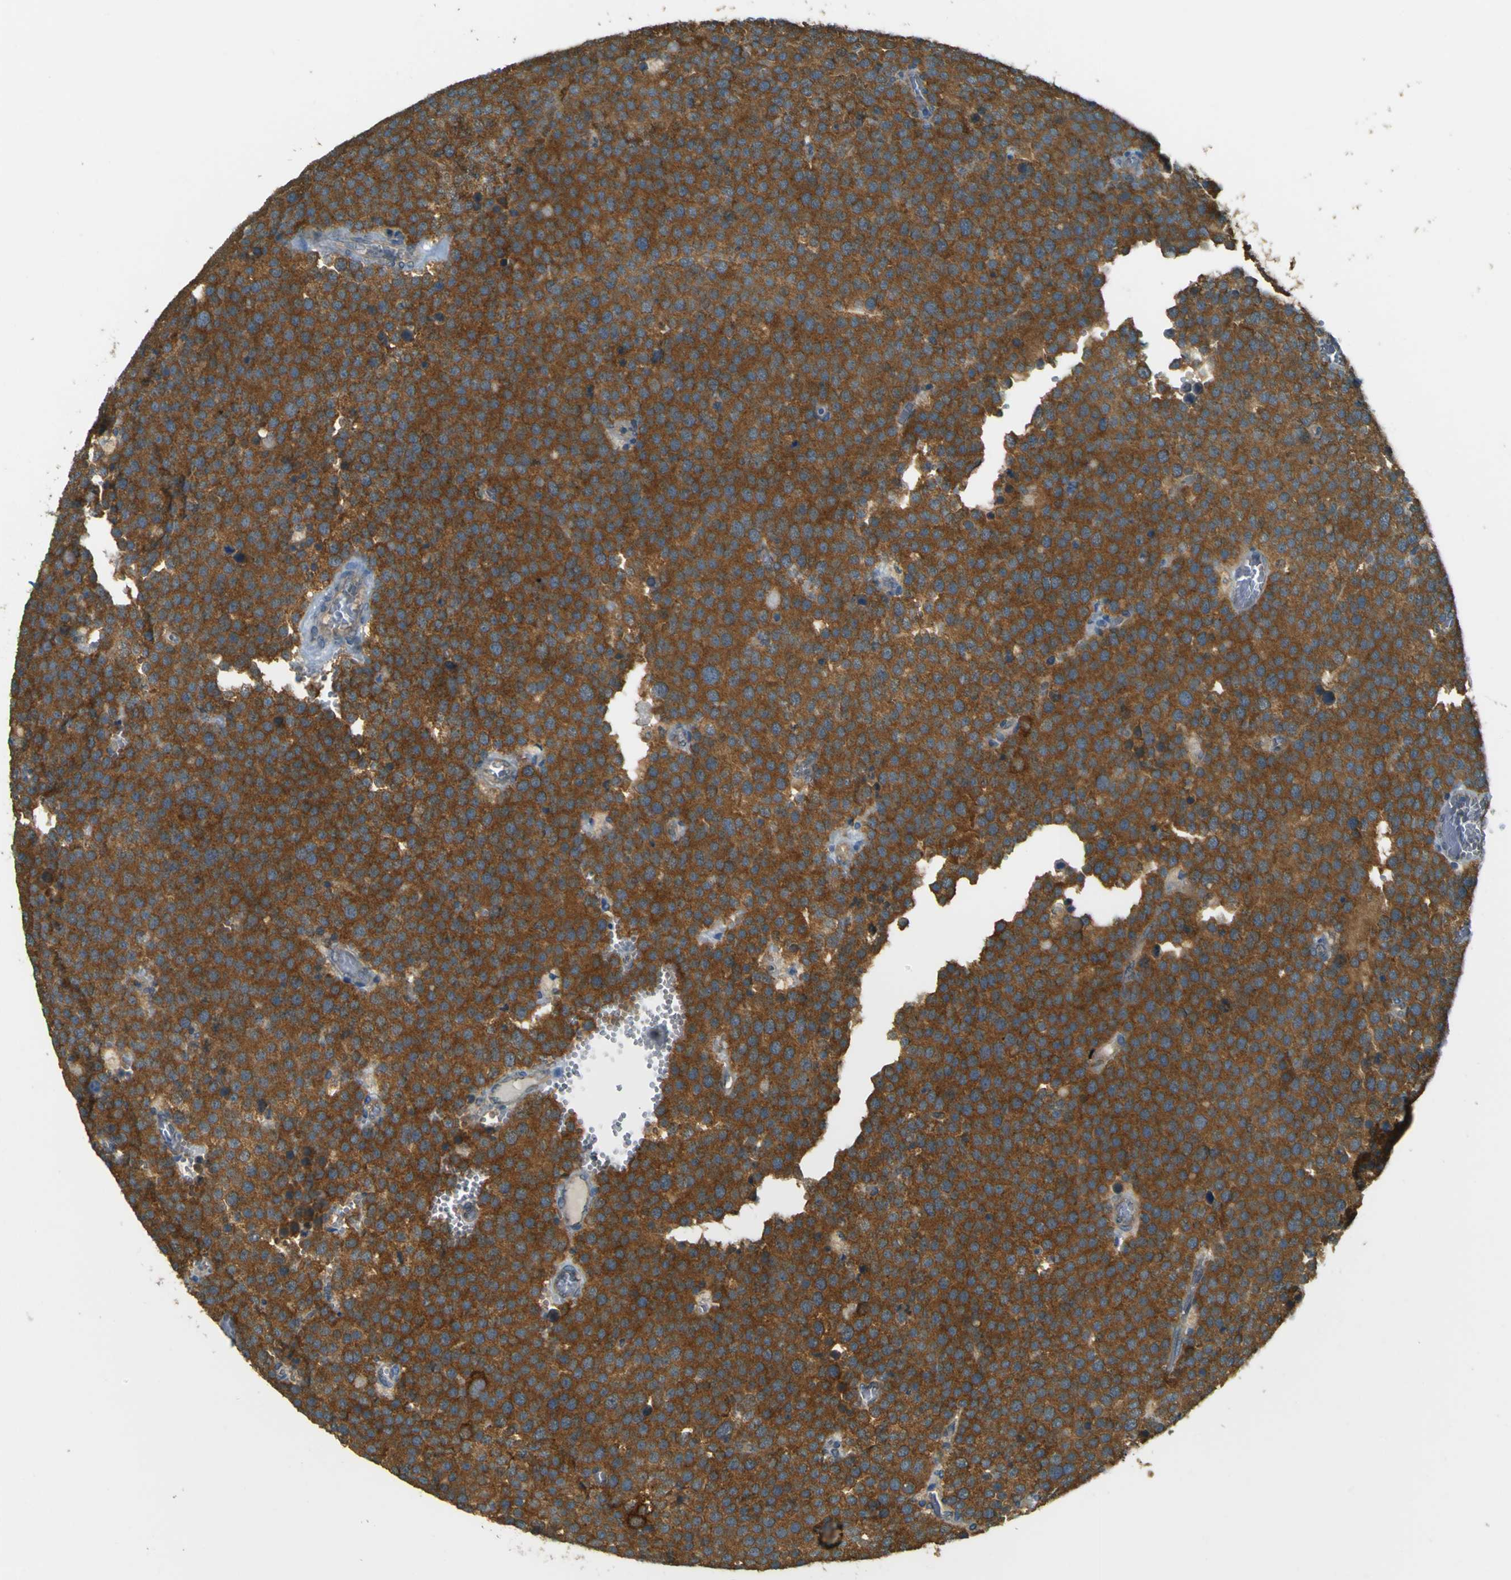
{"staining": {"intensity": "strong", "quantity": ">75%", "location": "cytoplasmic/membranous"}, "tissue": "testis cancer", "cell_type": "Tumor cells", "image_type": "cancer", "snomed": [{"axis": "morphology", "description": "Normal tissue, NOS"}, {"axis": "morphology", "description": "Seminoma, NOS"}, {"axis": "topography", "description": "Testis"}], "caption": "A photomicrograph of testis seminoma stained for a protein reveals strong cytoplasmic/membranous brown staining in tumor cells.", "gene": "GOLGA1", "patient": {"sex": "male", "age": 71}}